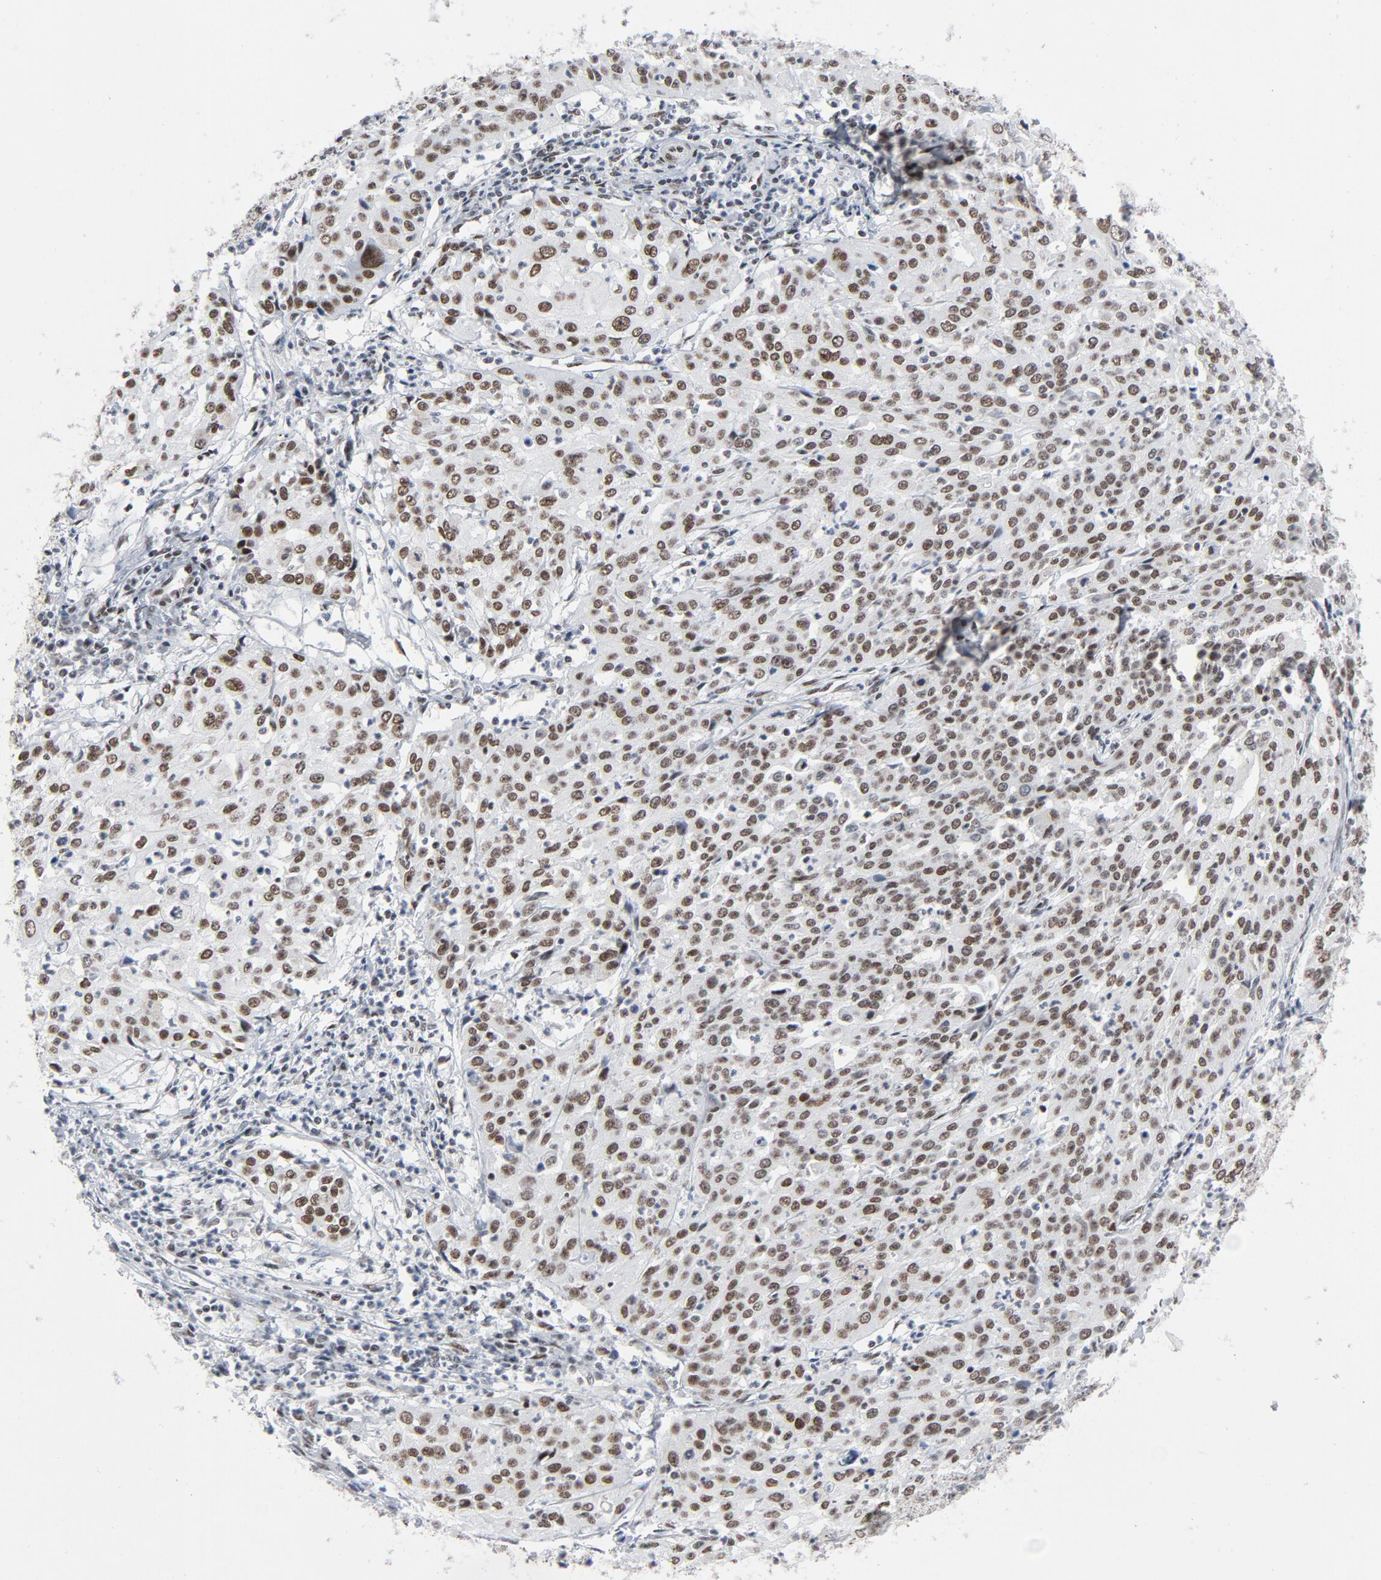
{"staining": {"intensity": "moderate", "quantity": ">75%", "location": "nuclear"}, "tissue": "cervical cancer", "cell_type": "Tumor cells", "image_type": "cancer", "snomed": [{"axis": "morphology", "description": "Squamous cell carcinoma, NOS"}, {"axis": "topography", "description": "Cervix"}], "caption": "A brown stain labels moderate nuclear expression of a protein in cervical cancer tumor cells.", "gene": "HSF1", "patient": {"sex": "female", "age": 39}}